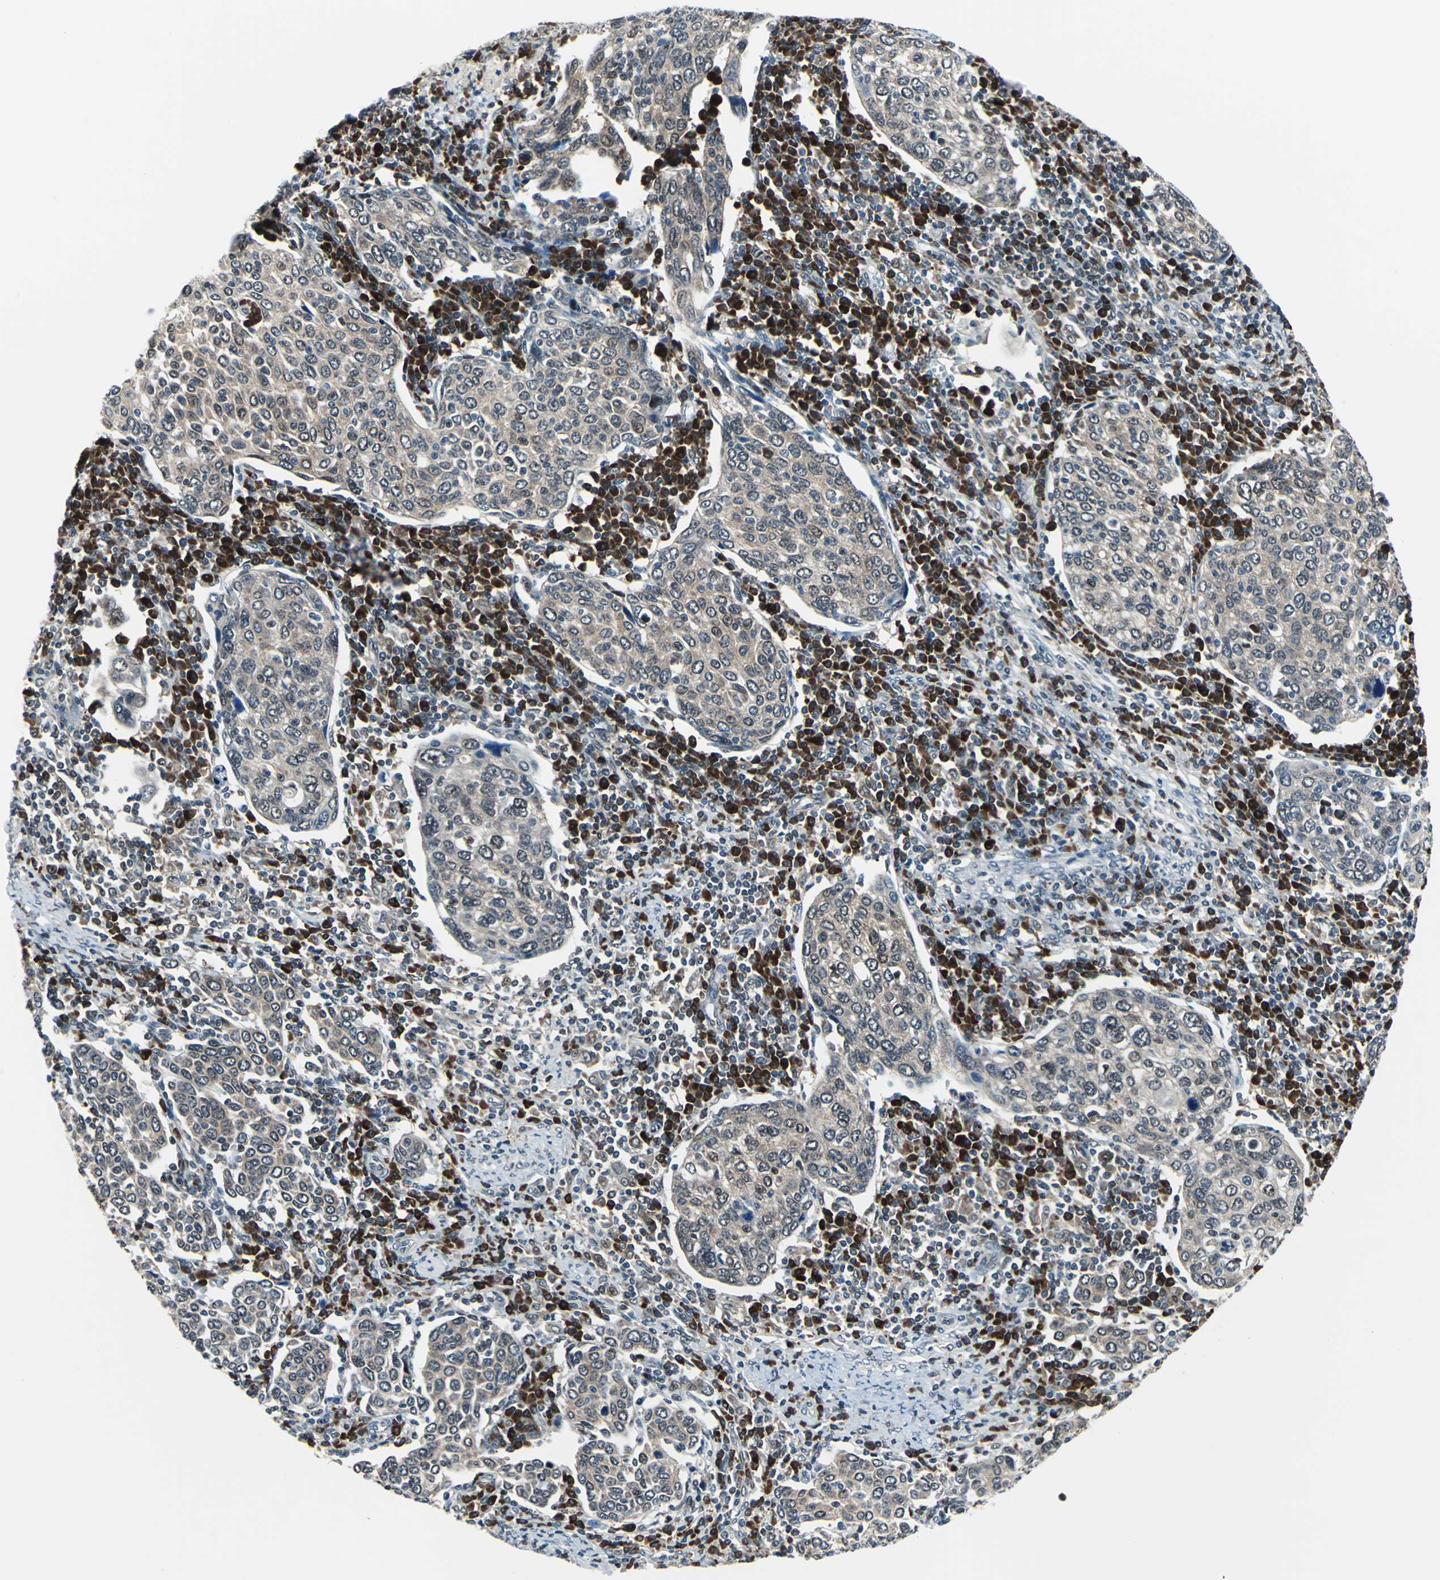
{"staining": {"intensity": "weak", "quantity": ">75%", "location": "cytoplasmic/membranous"}, "tissue": "cervical cancer", "cell_type": "Tumor cells", "image_type": "cancer", "snomed": [{"axis": "morphology", "description": "Squamous cell carcinoma, NOS"}, {"axis": "topography", "description": "Cervix"}], "caption": "A brown stain labels weak cytoplasmic/membranous expression of a protein in human squamous cell carcinoma (cervical) tumor cells. Using DAB (brown) and hematoxylin (blue) stains, captured at high magnification using brightfield microscopy.", "gene": "POLR3K", "patient": {"sex": "female", "age": 40}}